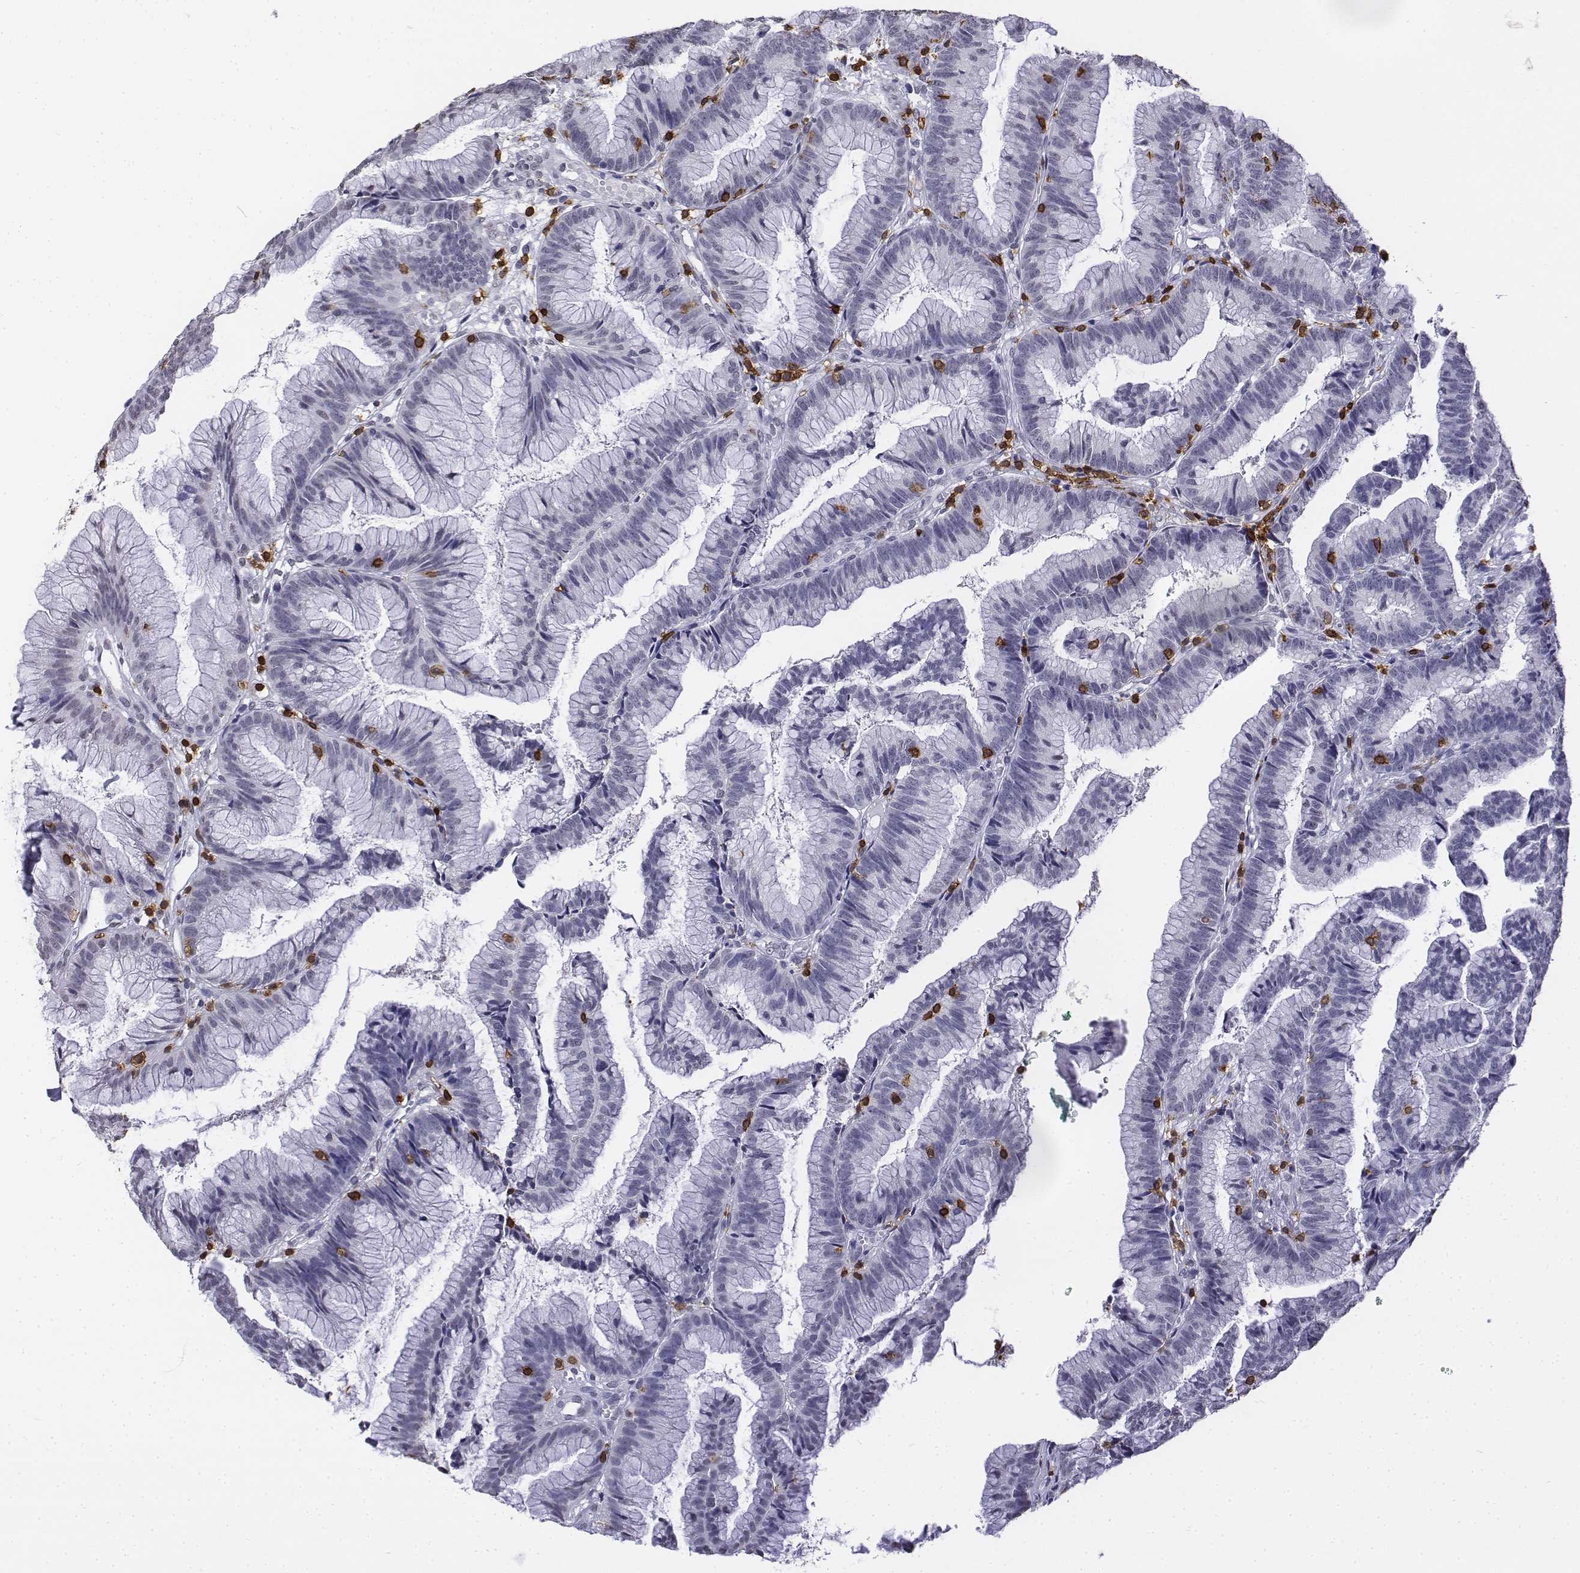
{"staining": {"intensity": "negative", "quantity": "none", "location": "none"}, "tissue": "colorectal cancer", "cell_type": "Tumor cells", "image_type": "cancer", "snomed": [{"axis": "morphology", "description": "Adenocarcinoma, NOS"}, {"axis": "topography", "description": "Colon"}], "caption": "Immunohistochemical staining of colorectal cancer displays no significant expression in tumor cells. (Immunohistochemistry, brightfield microscopy, high magnification).", "gene": "CD3E", "patient": {"sex": "female", "age": 78}}